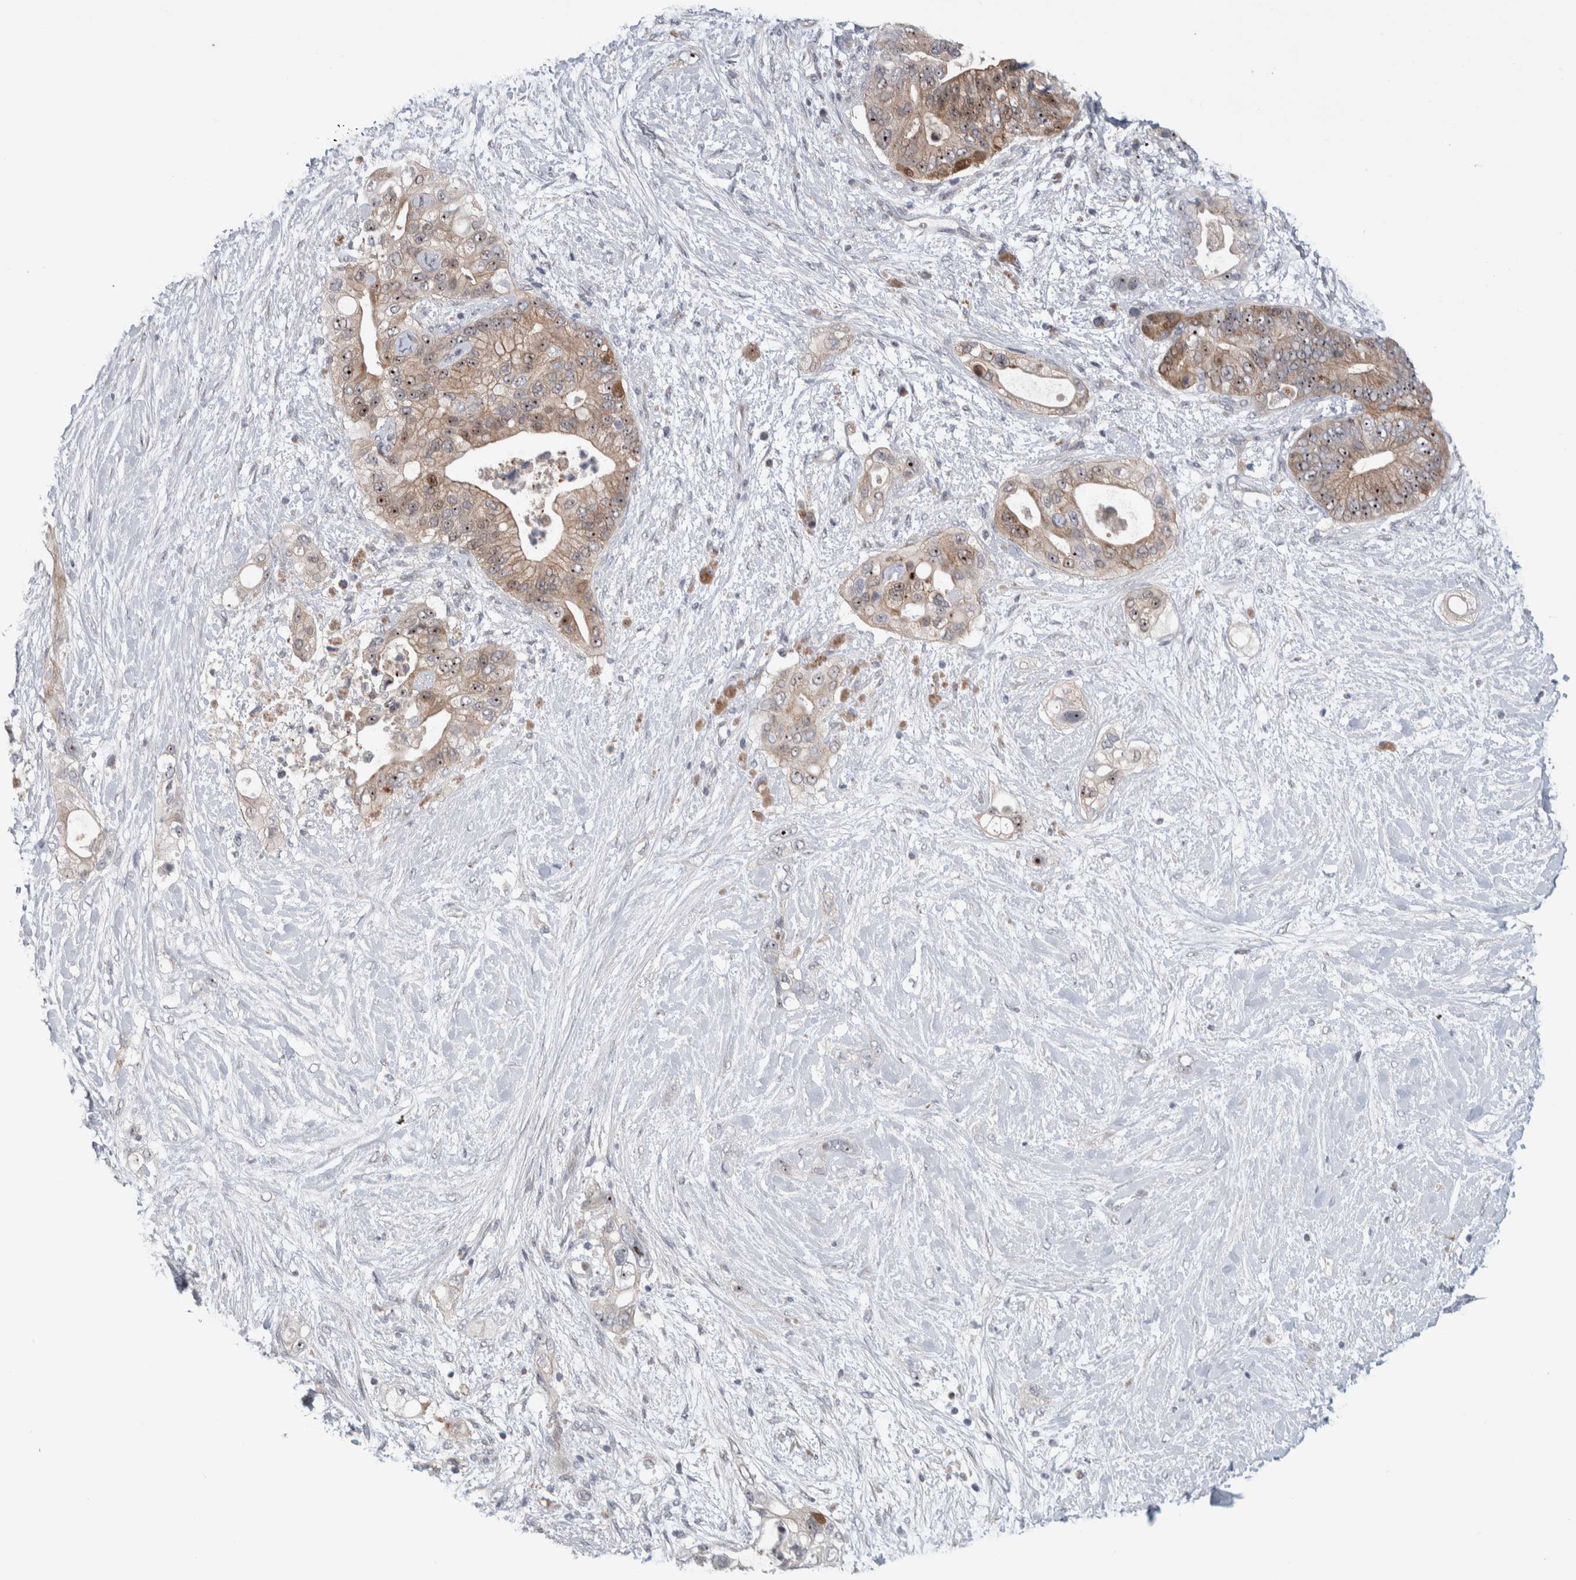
{"staining": {"intensity": "strong", "quantity": "25%-75%", "location": "nuclear"}, "tissue": "pancreatic cancer", "cell_type": "Tumor cells", "image_type": "cancer", "snomed": [{"axis": "morphology", "description": "Adenocarcinoma, NOS"}, {"axis": "topography", "description": "Pancreas"}], "caption": "IHC photomicrograph of neoplastic tissue: pancreatic cancer (adenocarcinoma) stained using immunohistochemistry (IHC) exhibits high levels of strong protein expression localized specifically in the nuclear of tumor cells, appearing as a nuclear brown color.", "gene": "PRRG4", "patient": {"sex": "male", "age": 53}}